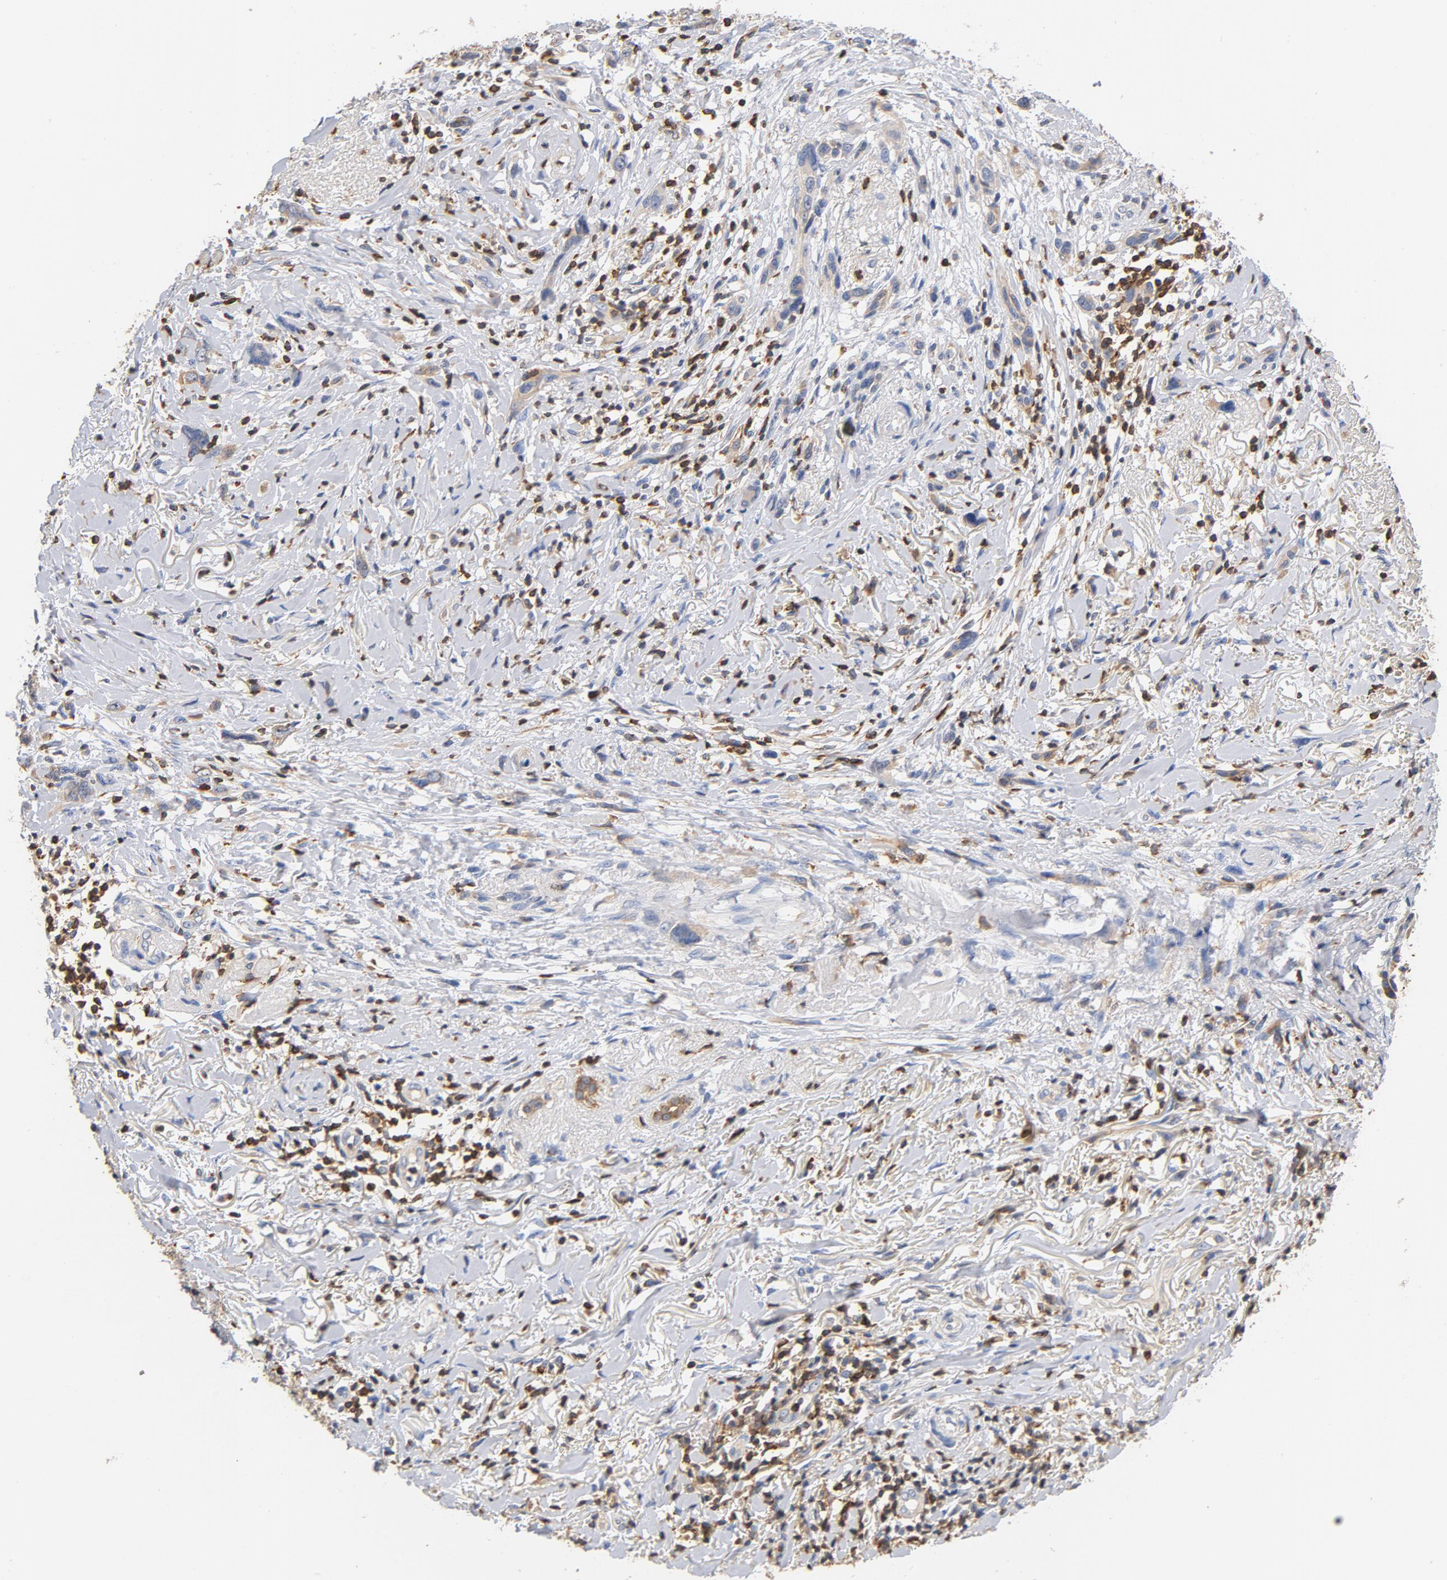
{"staining": {"intensity": "weak", "quantity": ">75%", "location": "cytoplasmic/membranous"}, "tissue": "melanoma", "cell_type": "Tumor cells", "image_type": "cancer", "snomed": [{"axis": "morphology", "description": "Malignant melanoma, NOS"}, {"axis": "topography", "description": "Skin"}], "caption": "Protein positivity by immunohistochemistry reveals weak cytoplasmic/membranous positivity in about >75% of tumor cells in malignant melanoma.", "gene": "EZR", "patient": {"sex": "male", "age": 91}}